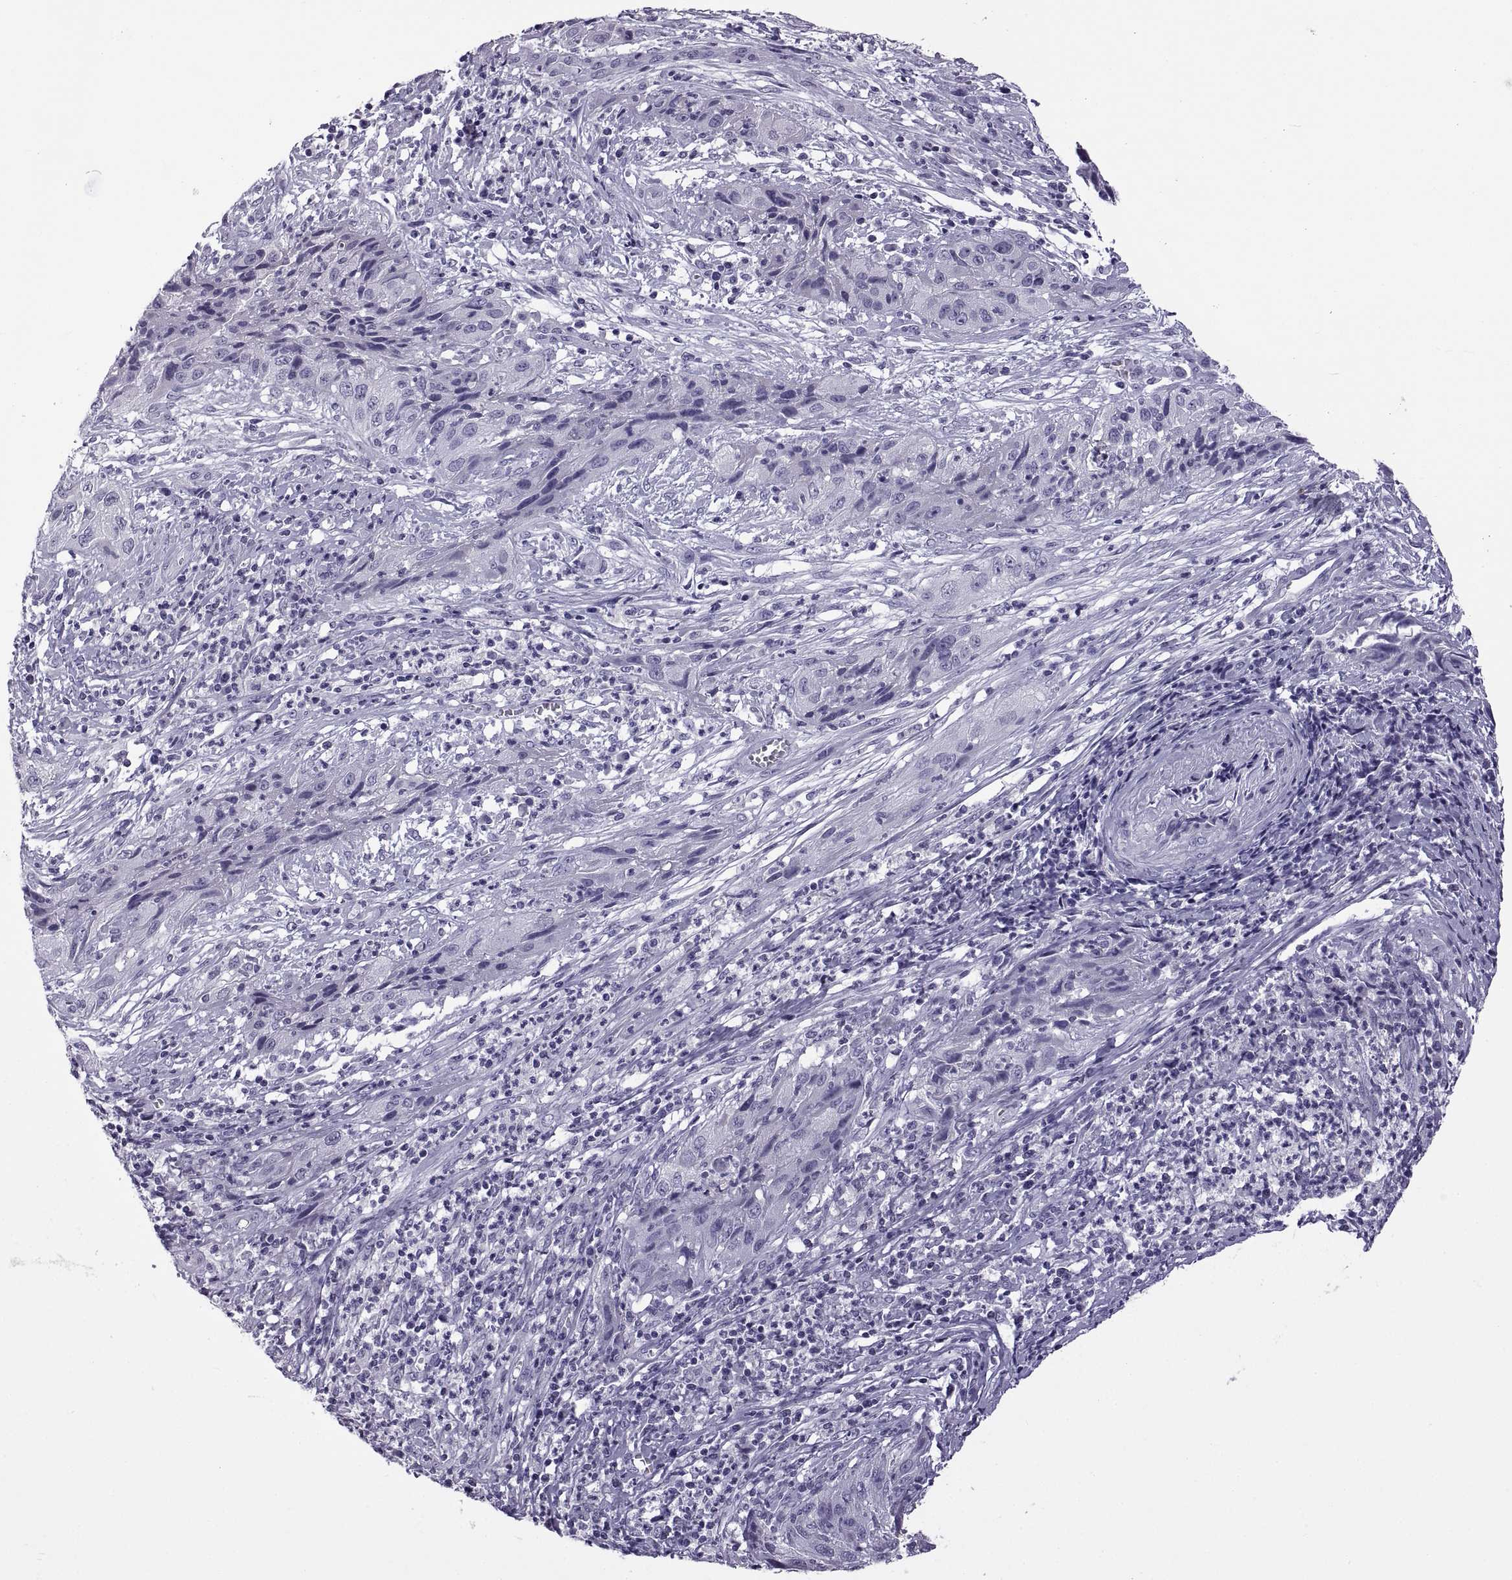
{"staining": {"intensity": "negative", "quantity": "none", "location": "none"}, "tissue": "cervical cancer", "cell_type": "Tumor cells", "image_type": "cancer", "snomed": [{"axis": "morphology", "description": "Squamous cell carcinoma, NOS"}, {"axis": "topography", "description": "Cervix"}], "caption": "An immunohistochemistry photomicrograph of cervical cancer is shown. There is no staining in tumor cells of cervical cancer.", "gene": "RDM1", "patient": {"sex": "female", "age": 32}}